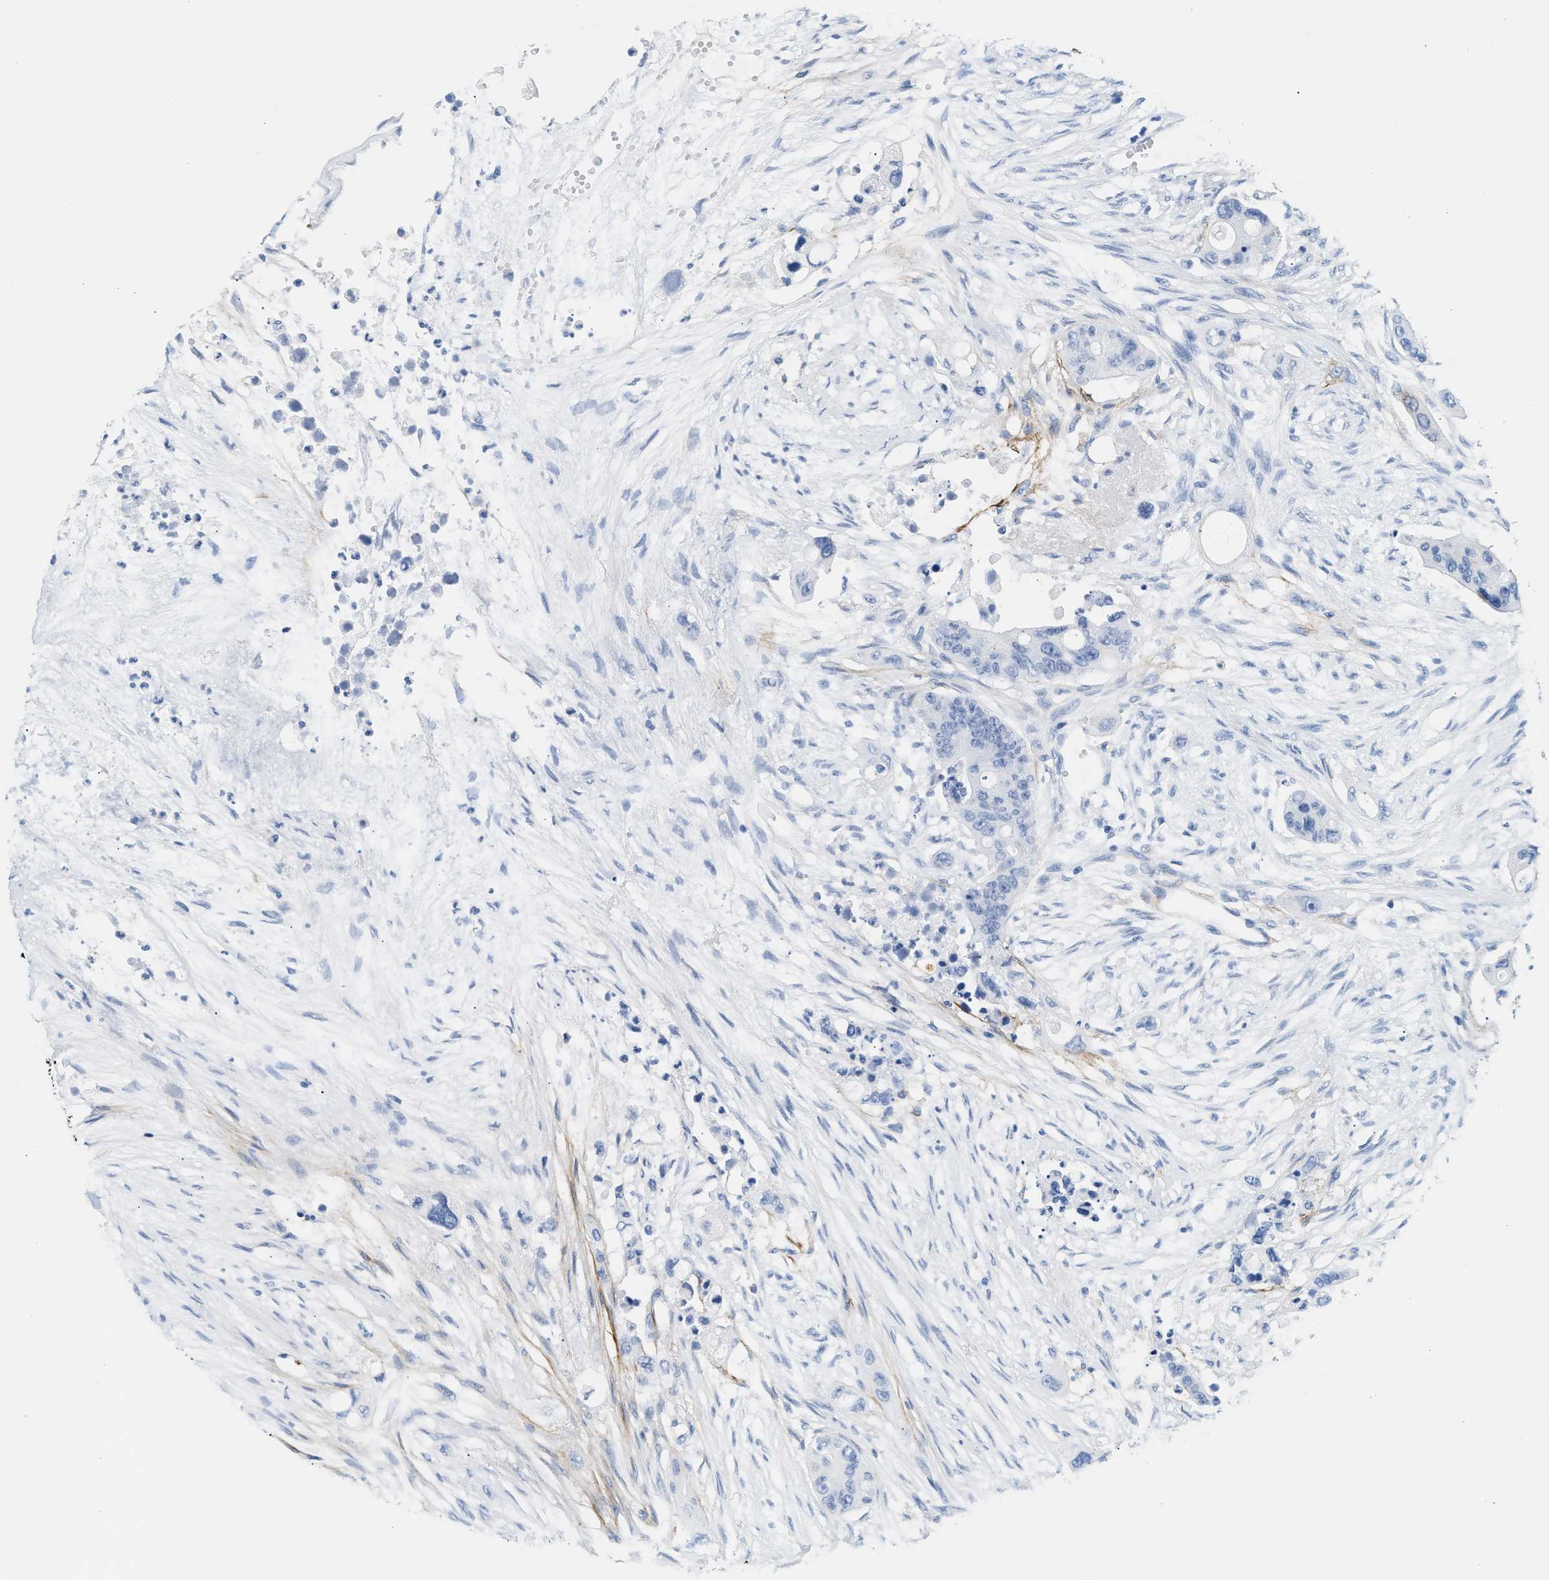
{"staining": {"intensity": "negative", "quantity": "none", "location": "none"}, "tissue": "colorectal cancer", "cell_type": "Tumor cells", "image_type": "cancer", "snomed": [{"axis": "morphology", "description": "Adenocarcinoma, NOS"}, {"axis": "topography", "description": "Colon"}], "caption": "Histopathology image shows no significant protein expression in tumor cells of colorectal cancer (adenocarcinoma).", "gene": "TNR", "patient": {"sex": "female", "age": 57}}